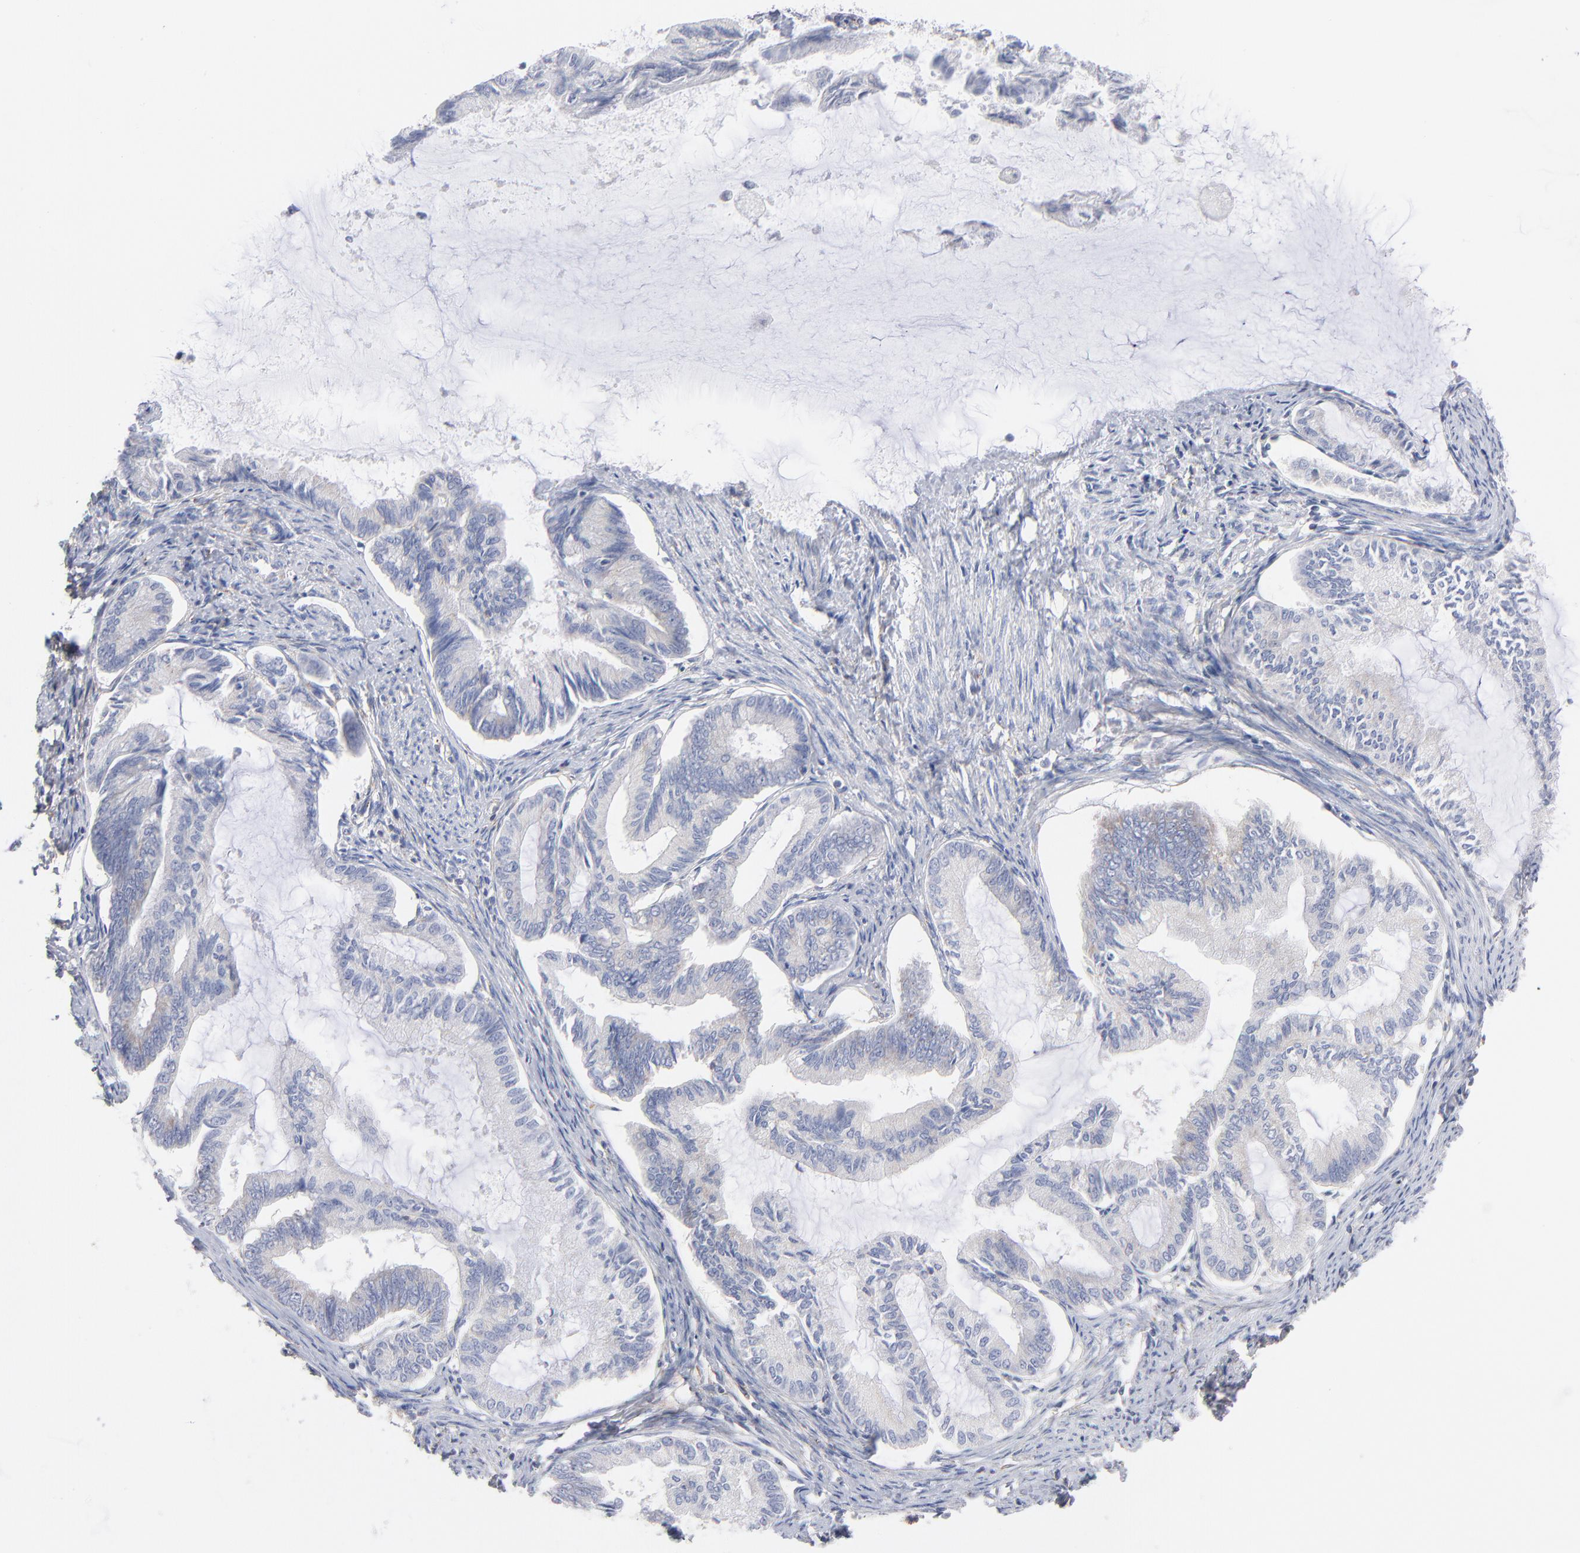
{"staining": {"intensity": "negative", "quantity": "none", "location": "none"}, "tissue": "endometrial cancer", "cell_type": "Tumor cells", "image_type": "cancer", "snomed": [{"axis": "morphology", "description": "Adenocarcinoma, NOS"}, {"axis": "topography", "description": "Endometrium"}], "caption": "High power microscopy photomicrograph of an IHC image of endometrial adenocarcinoma, revealing no significant expression in tumor cells.", "gene": "SEPTIN6", "patient": {"sex": "female", "age": 86}}